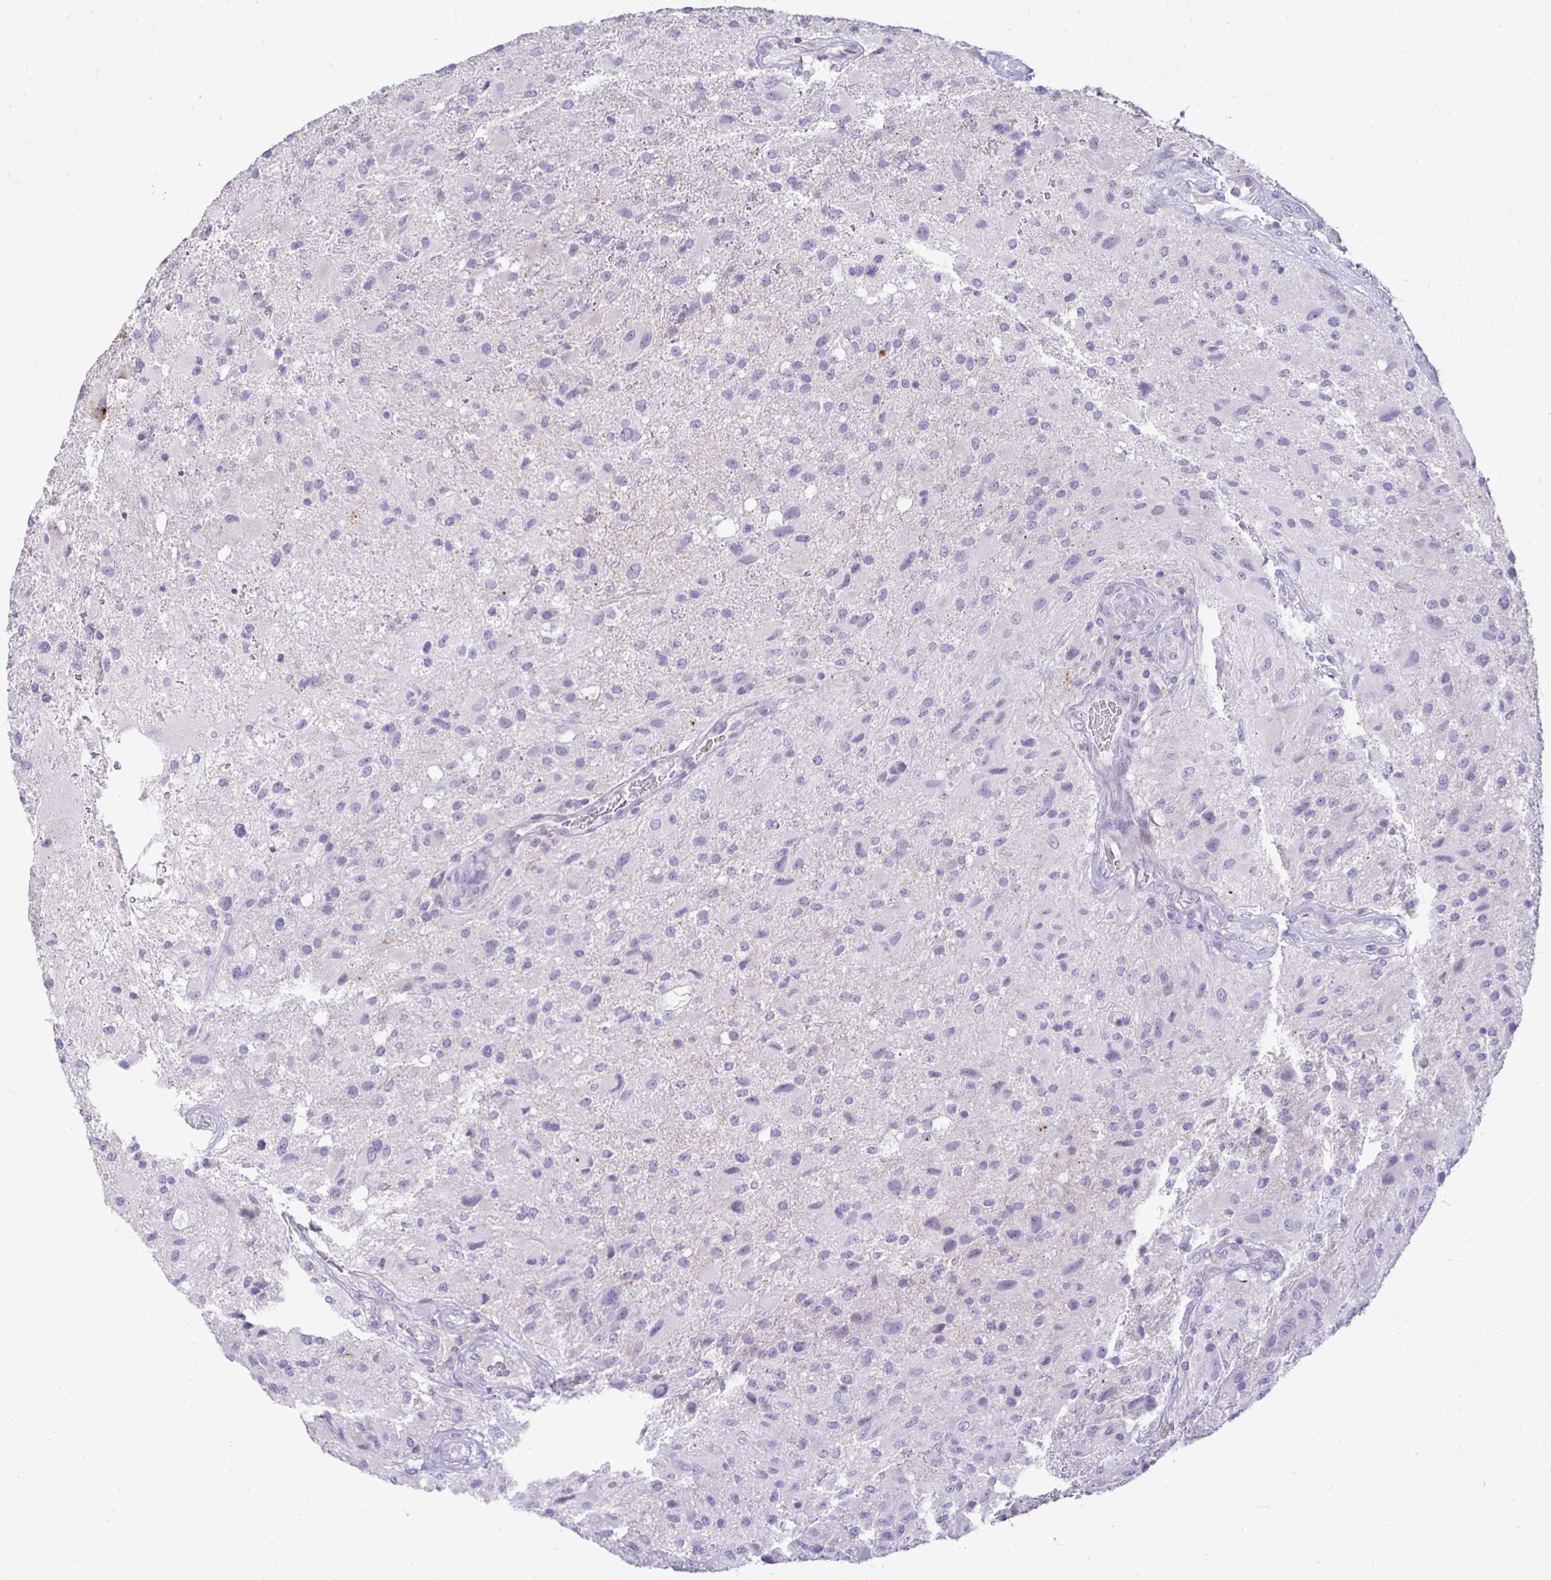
{"staining": {"intensity": "negative", "quantity": "none", "location": "none"}, "tissue": "glioma", "cell_type": "Tumor cells", "image_type": "cancer", "snomed": [{"axis": "morphology", "description": "Glioma, malignant, High grade"}, {"axis": "topography", "description": "Brain"}], "caption": "Malignant glioma (high-grade) was stained to show a protein in brown. There is no significant positivity in tumor cells.", "gene": "GAS2", "patient": {"sex": "male", "age": 53}}